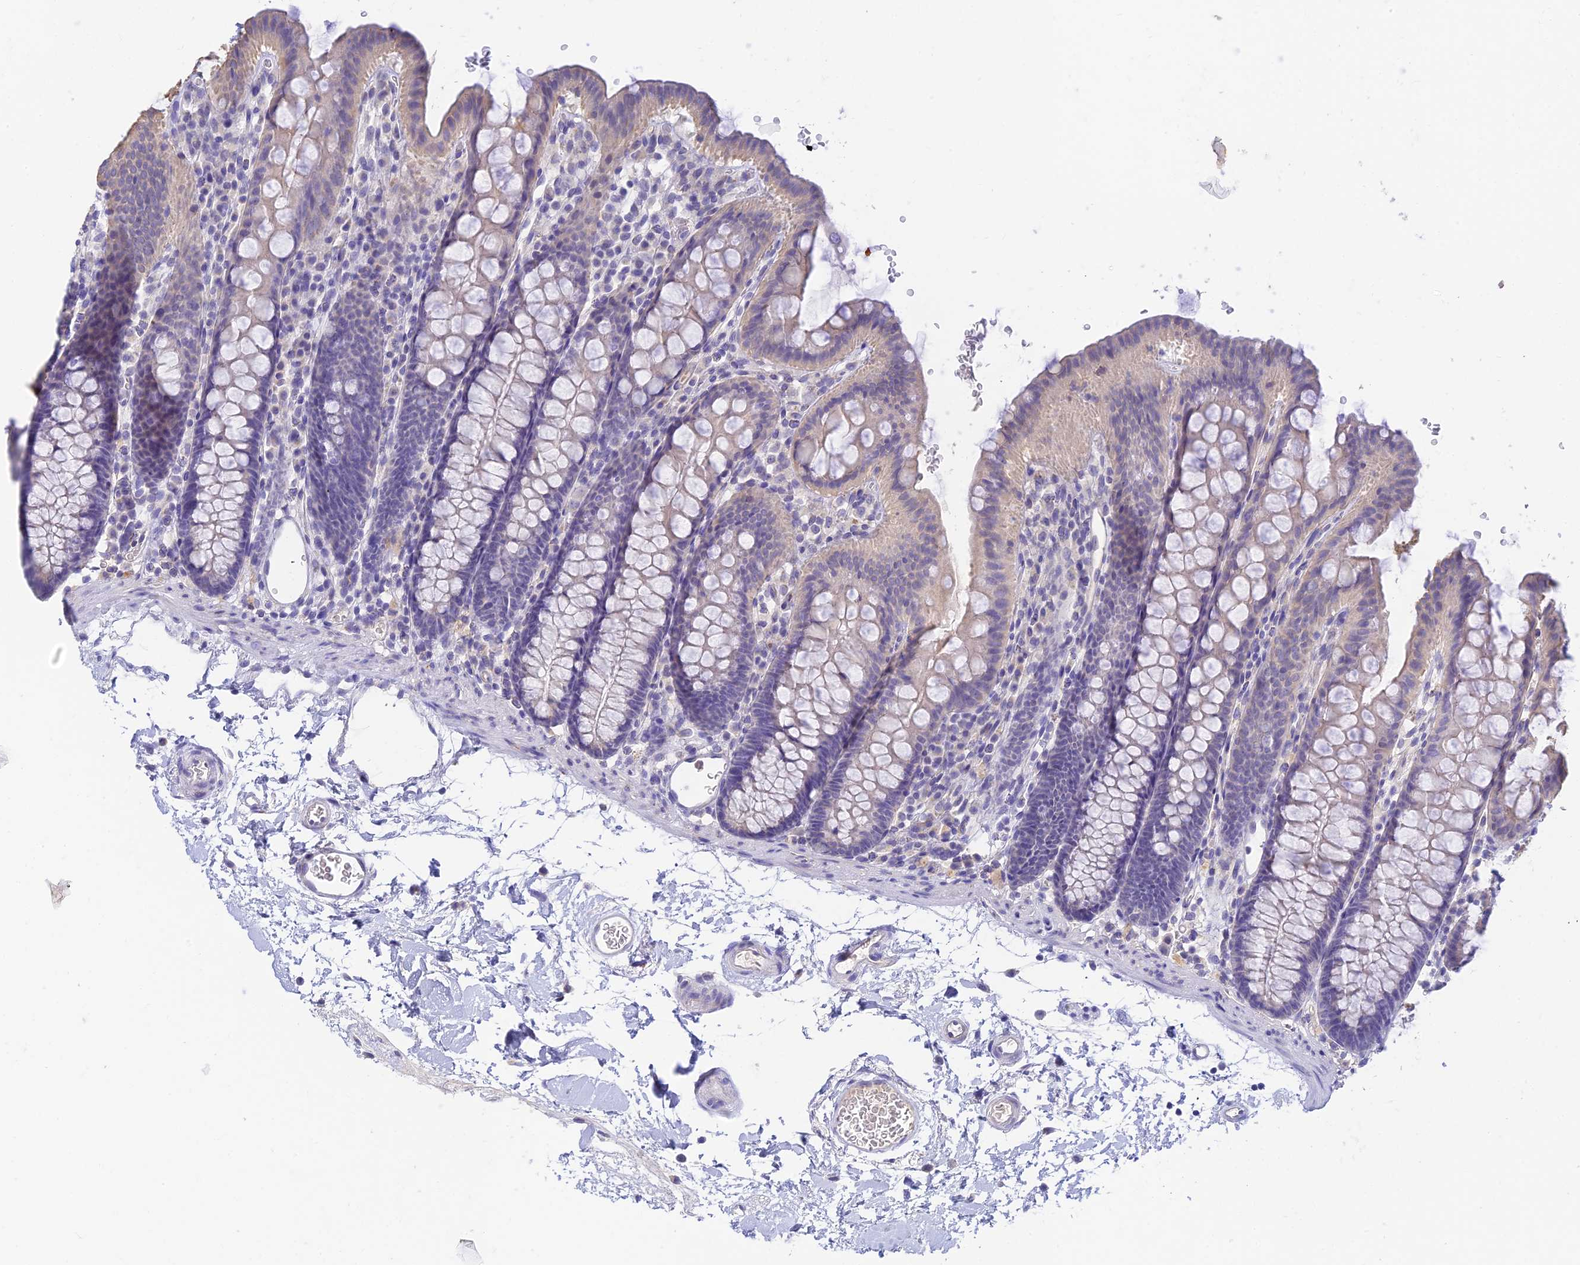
{"staining": {"intensity": "weak", "quantity": "25%-75%", "location": "cytoplasmic/membranous"}, "tissue": "colon", "cell_type": "Endothelial cells", "image_type": "normal", "snomed": [{"axis": "morphology", "description": "Normal tissue, NOS"}, {"axis": "topography", "description": "Colon"}], "caption": "Endothelial cells display low levels of weak cytoplasmic/membranous positivity in about 25%-75% of cells in benign human colon. The staining was performed using DAB (3,3'-diaminobenzidine) to visualize the protein expression in brown, while the nuclei were stained in blue with hematoxylin (Magnification: 20x).", "gene": "INTS13", "patient": {"sex": "male", "age": 75}}